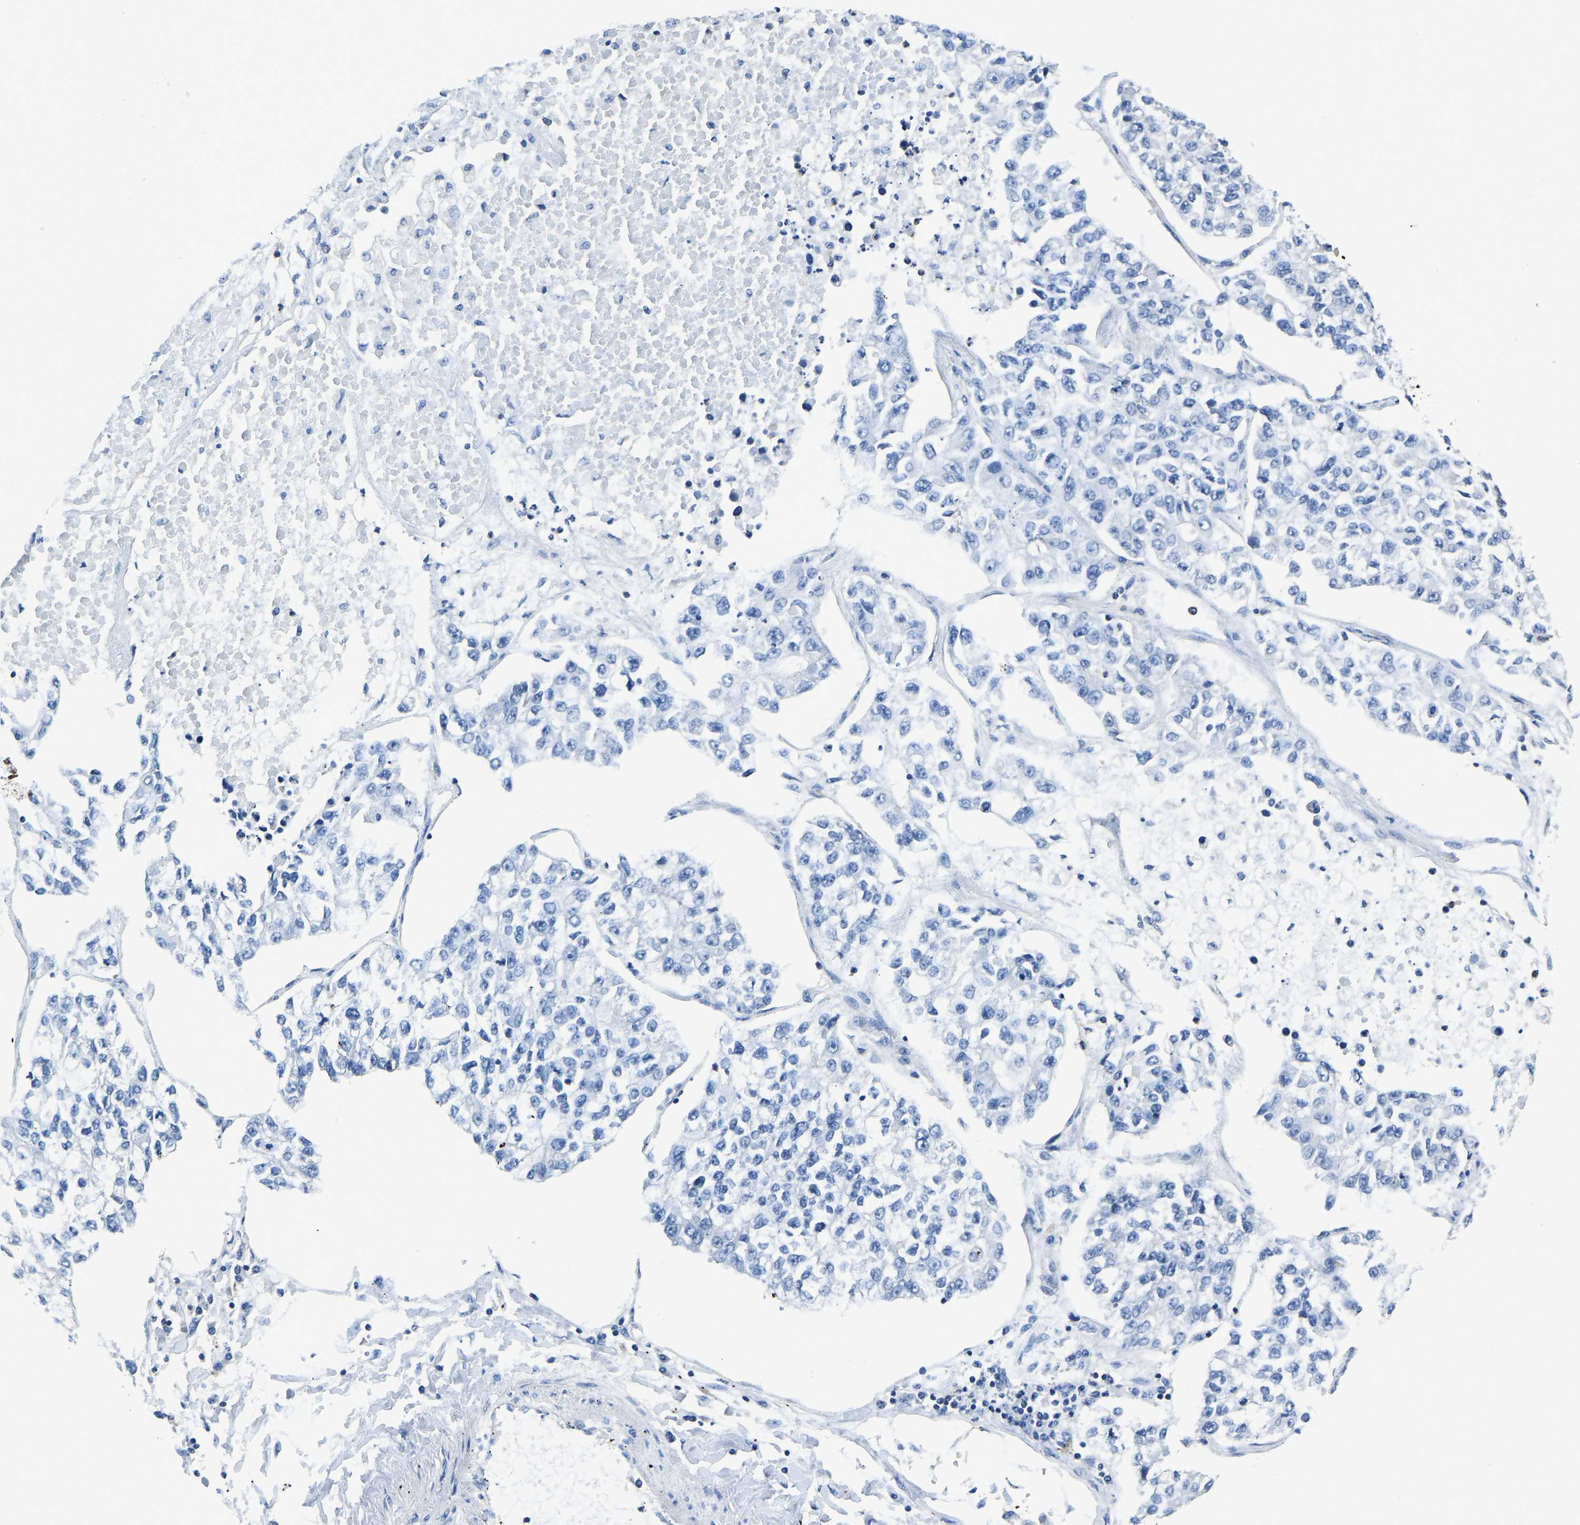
{"staining": {"intensity": "negative", "quantity": "none", "location": "none"}, "tissue": "lung cancer", "cell_type": "Tumor cells", "image_type": "cancer", "snomed": [{"axis": "morphology", "description": "Adenocarcinoma, NOS"}, {"axis": "topography", "description": "Lung"}], "caption": "The micrograph exhibits no staining of tumor cells in lung adenocarcinoma.", "gene": "PRKAR1A", "patient": {"sex": "male", "age": 49}}